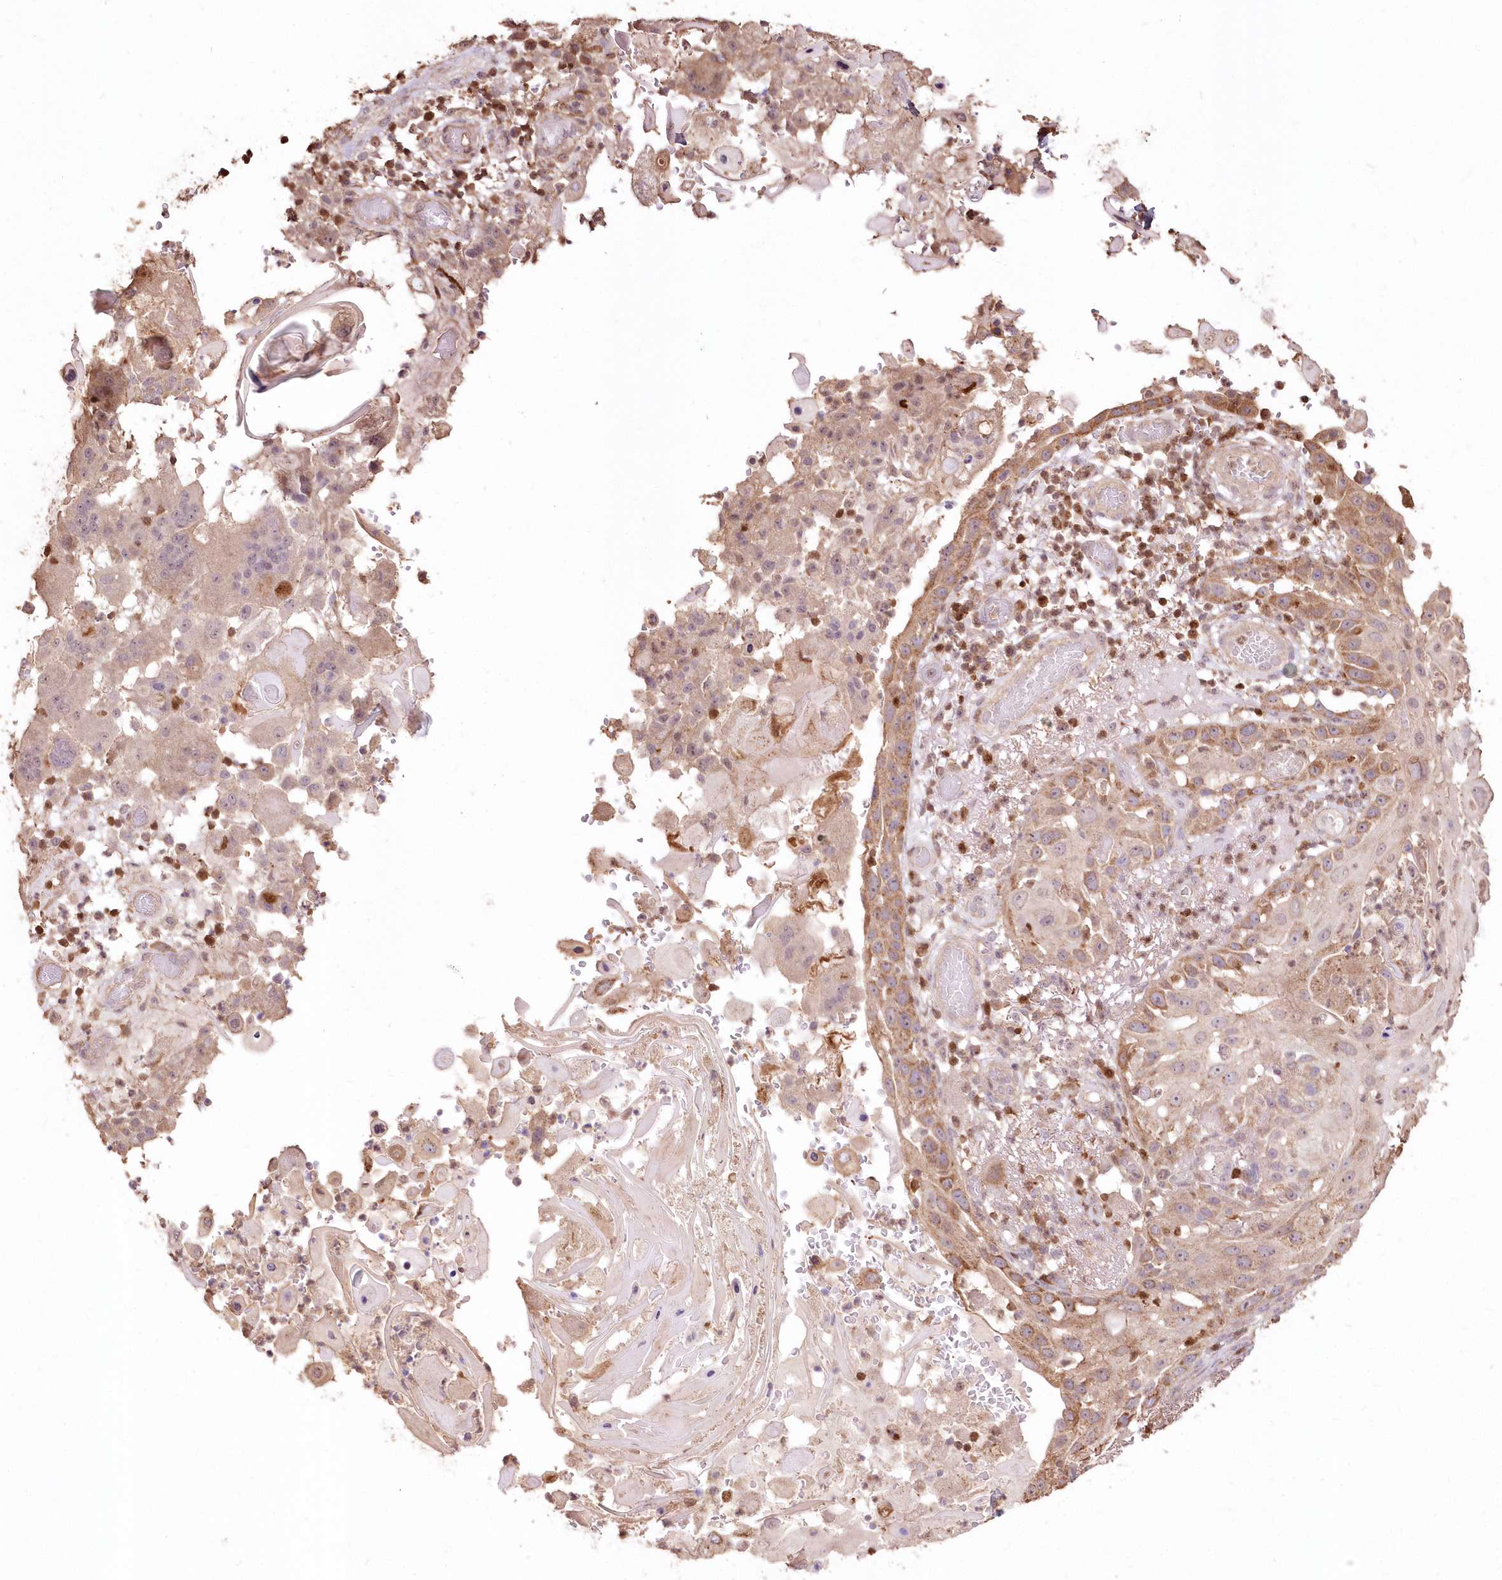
{"staining": {"intensity": "moderate", "quantity": ">75%", "location": "cytoplasmic/membranous"}, "tissue": "skin cancer", "cell_type": "Tumor cells", "image_type": "cancer", "snomed": [{"axis": "morphology", "description": "Squamous cell carcinoma, NOS"}, {"axis": "topography", "description": "Skin"}], "caption": "Squamous cell carcinoma (skin) stained with a brown dye reveals moderate cytoplasmic/membranous positive staining in approximately >75% of tumor cells.", "gene": "STK17B", "patient": {"sex": "female", "age": 44}}